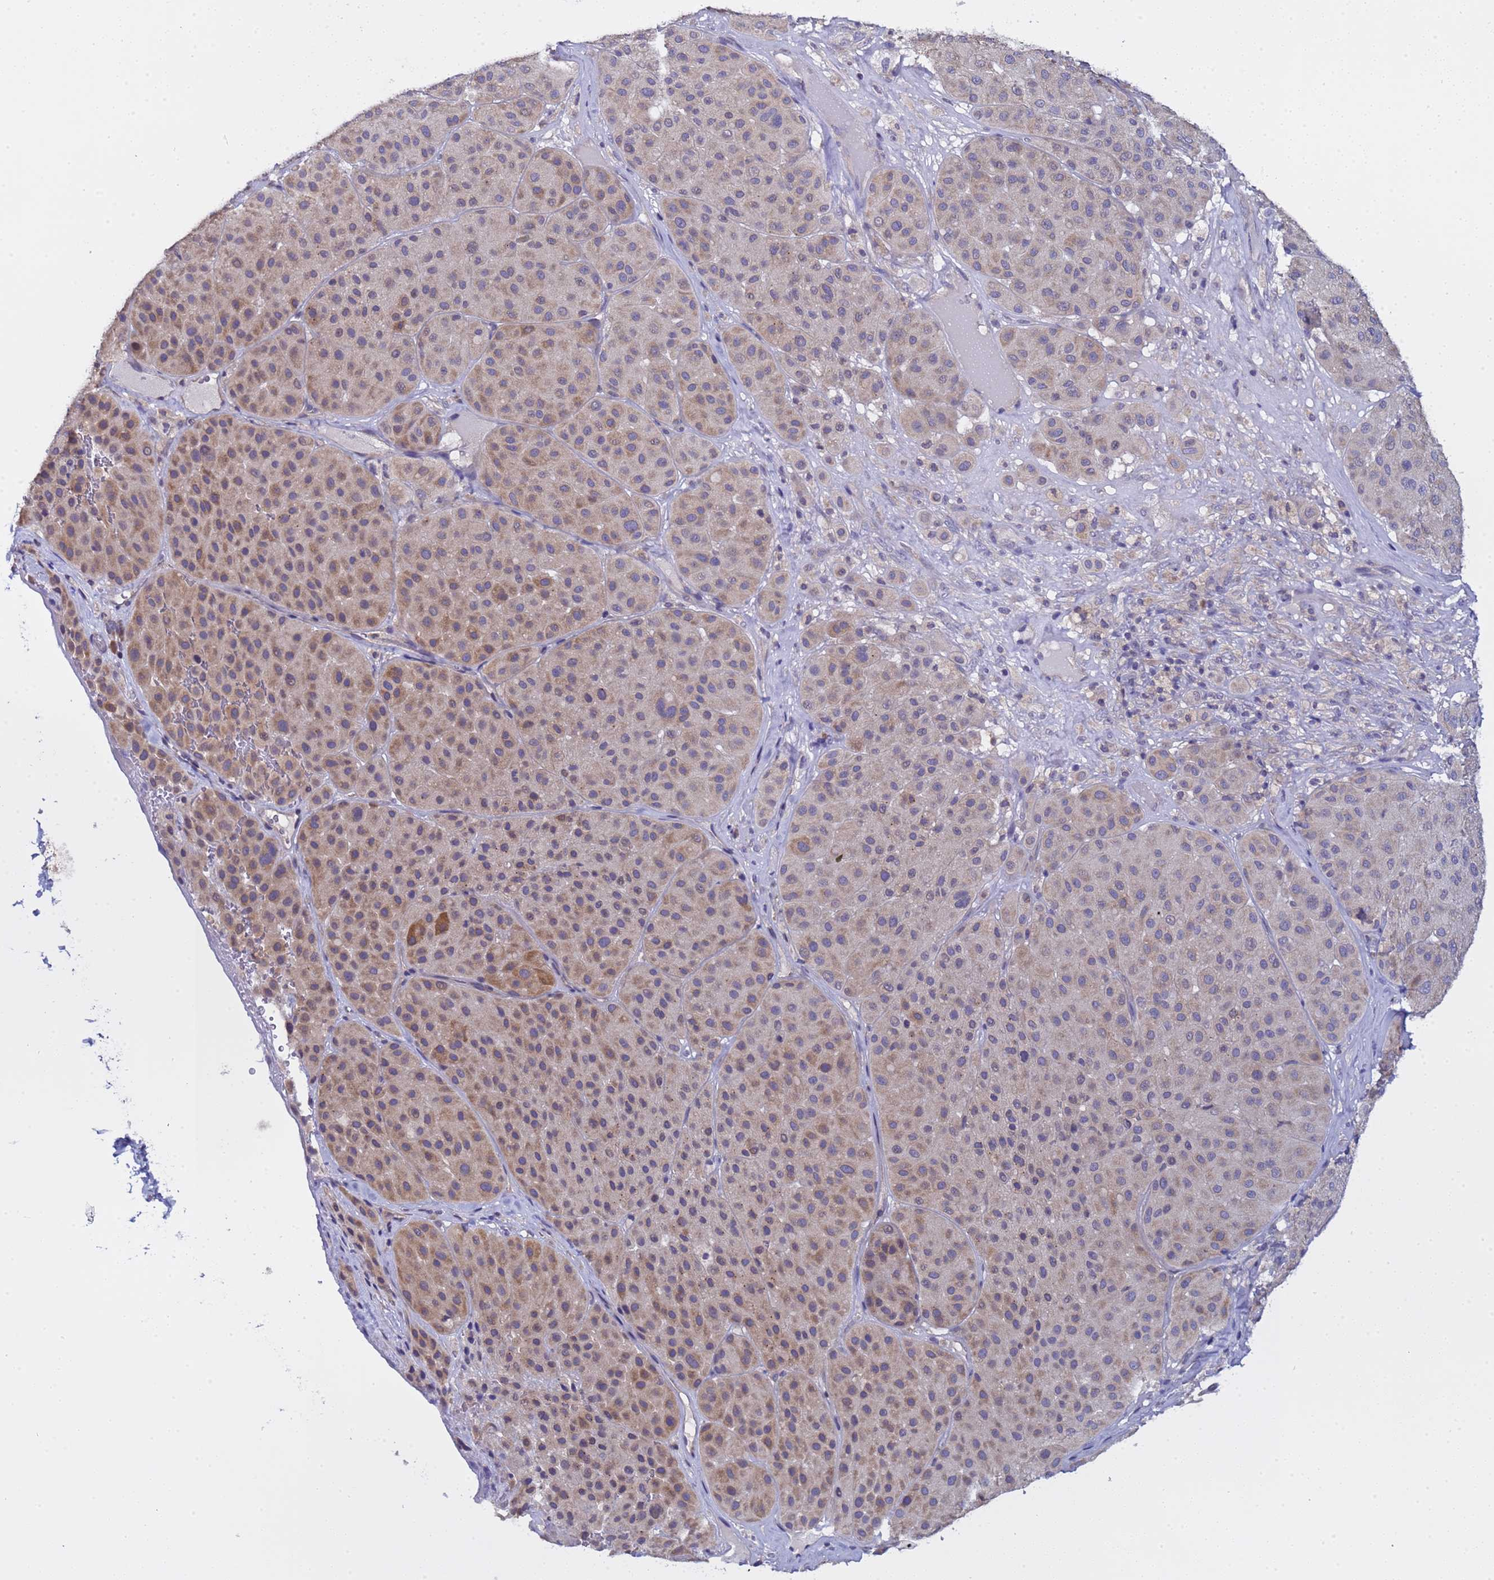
{"staining": {"intensity": "weak", "quantity": "25%-75%", "location": "cytoplasmic/membranous"}, "tissue": "melanoma", "cell_type": "Tumor cells", "image_type": "cancer", "snomed": [{"axis": "morphology", "description": "Malignant melanoma, Metastatic site"}, {"axis": "topography", "description": "Smooth muscle"}], "caption": "This is a micrograph of immunohistochemistry (IHC) staining of melanoma, which shows weak expression in the cytoplasmic/membranous of tumor cells.", "gene": "ELMOD2", "patient": {"sex": "male", "age": 41}}